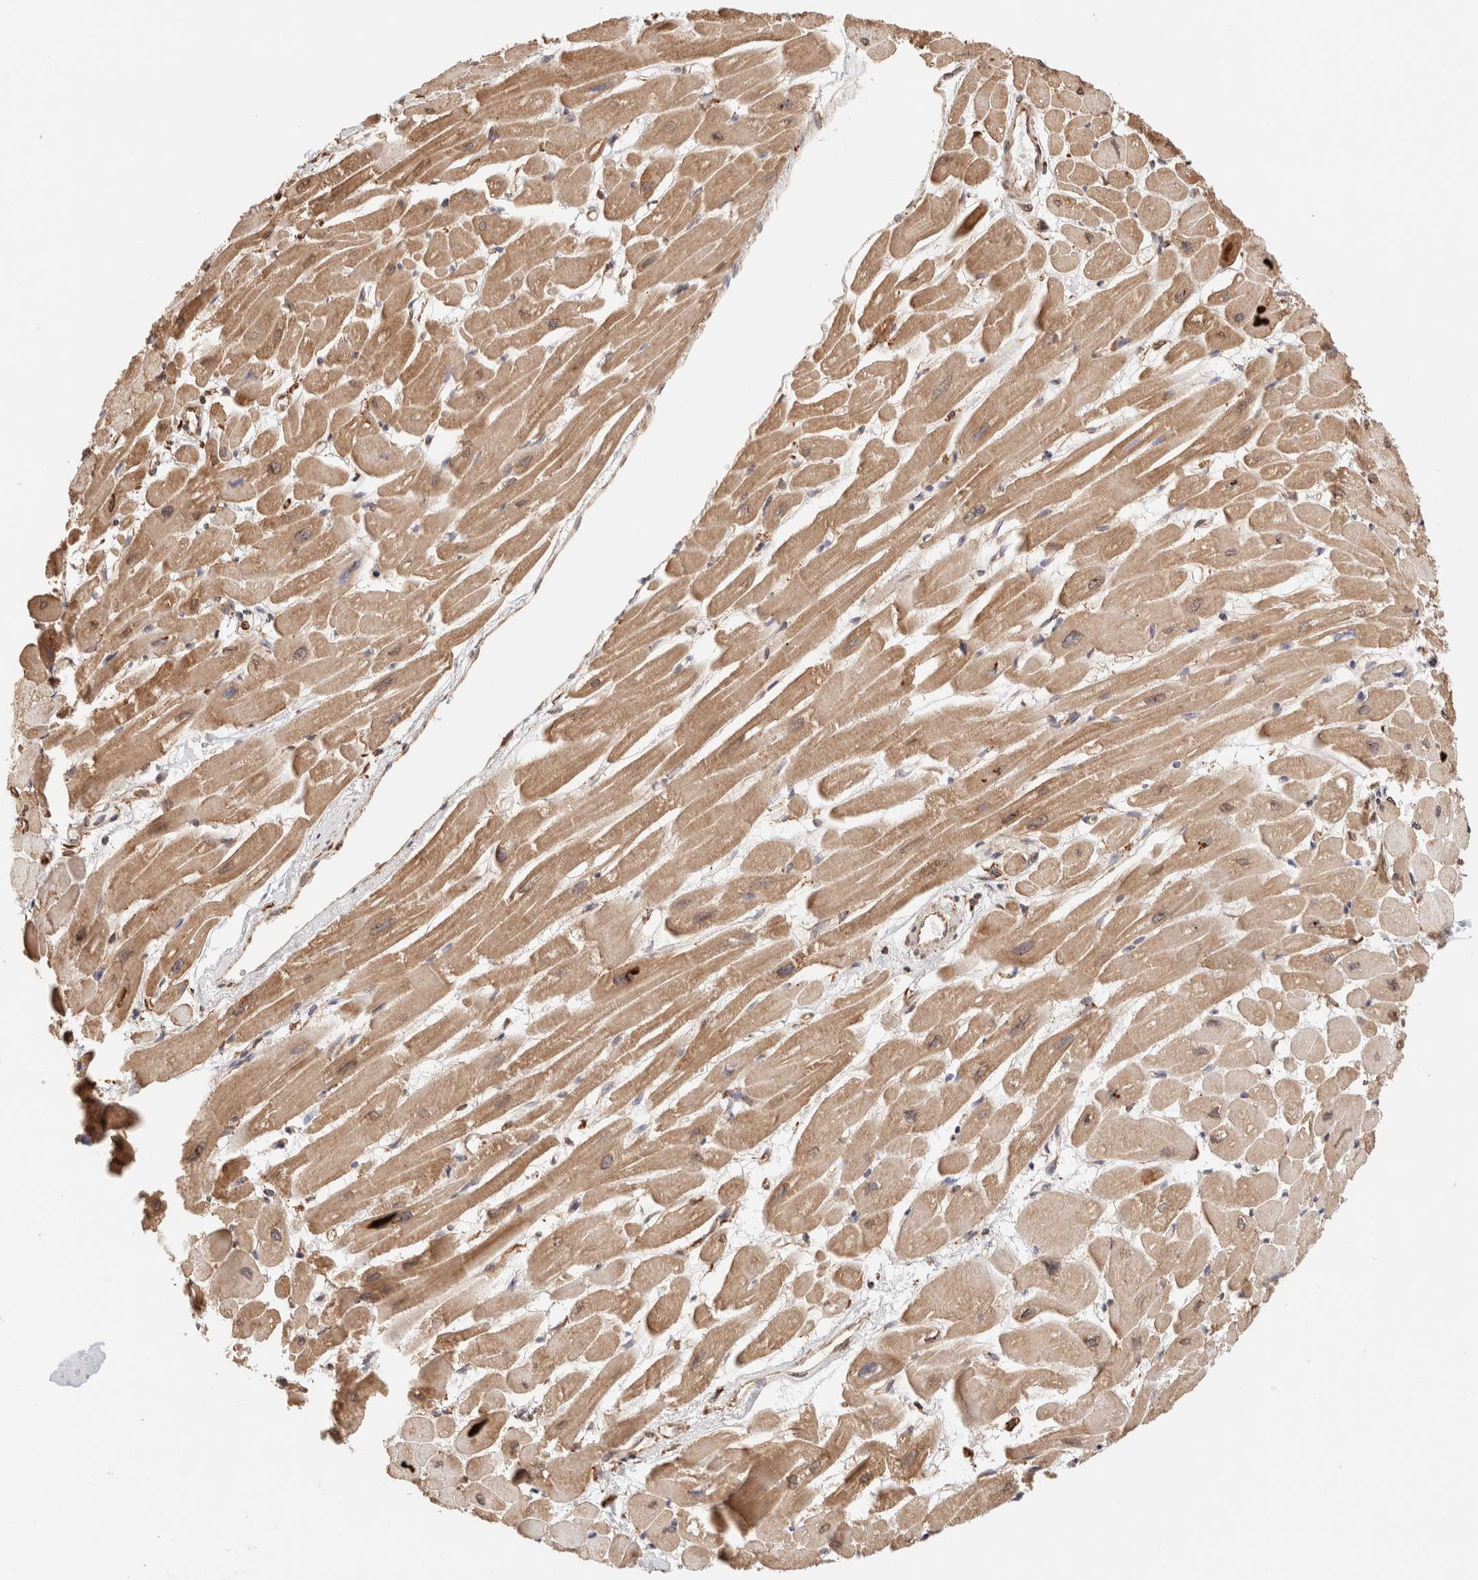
{"staining": {"intensity": "moderate", "quantity": ">75%", "location": "cytoplasmic/membranous"}, "tissue": "heart muscle", "cell_type": "Cardiomyocytes", "image_type": "normal", "snomed": [{"axis": "morphology", "description": "Normal tissue, NOS"}, {"axis": "topography", "description": "Heart"}], "caption": "A medium amount of moderate cytoplasmic/membranous staining is appreciated in approximately >75% of cardiomyocytes in unremarkable heart muscle. The staining was performed using DAB (3,3'-diaminobenzidine) to visualize the protein expression in brown, while the nuclei were stained in blue with hematoxylin (Magnification: 20x).", "gene": "FER", "patient": {"sex": "female", "age": 54}}